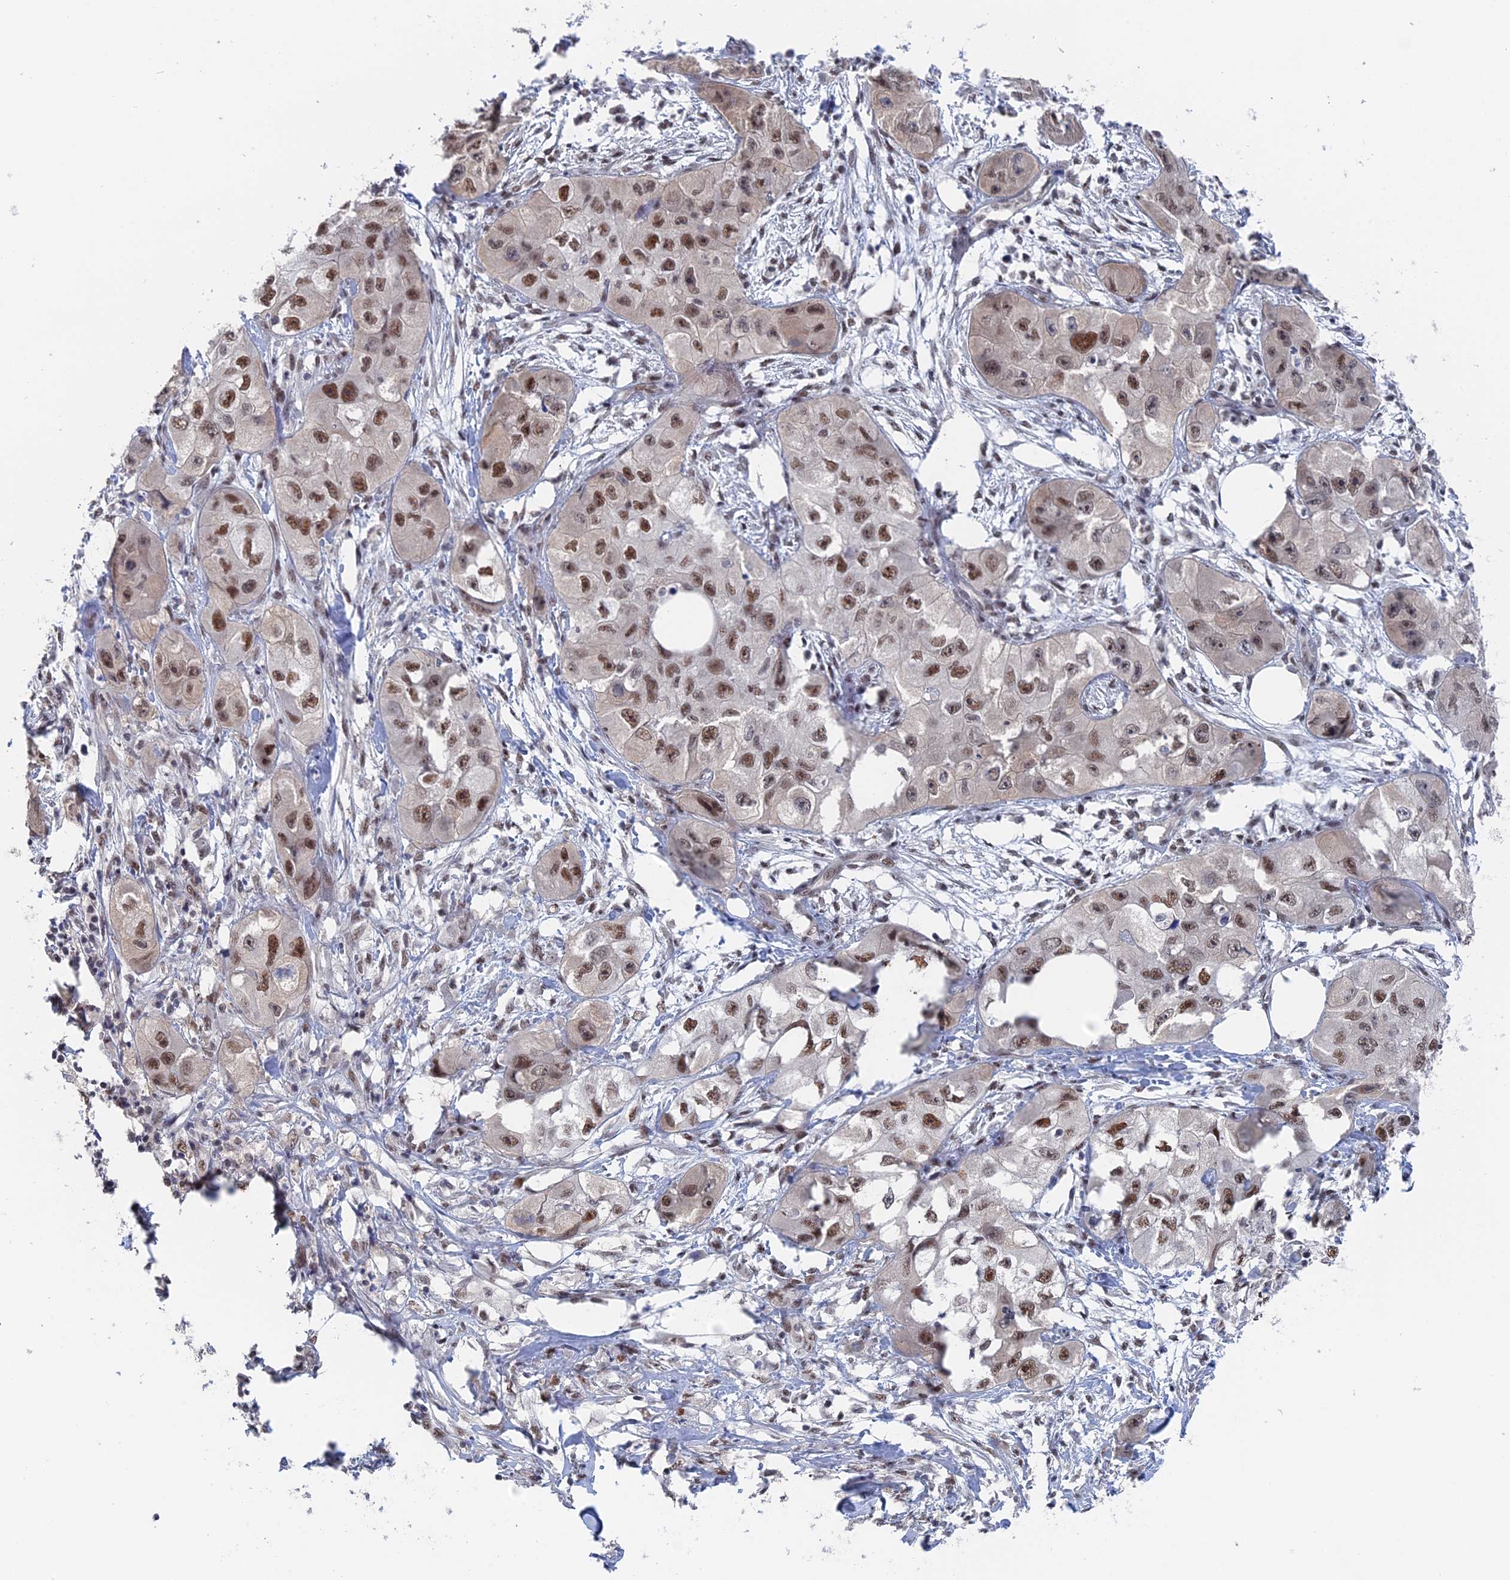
{"staining": {"intensity": "moderate", "quantity": ">75%", "location": "nuclear"}, "tissue": "skin cancer", "cell_type": "Tumor cells", "image_type": "cancer", "snomed": [{"axis": "morphology", "description": "Squamous cell carcinoma, NOS"}, {"axis": "topography", "description": "Skin"}, {"axis": "topography", "description": "Subcutis"}], "caption": "A high-resolution histopathology image shows IHC staining of skin cancer (squamous cell carcinoma), which displays moderate nuclear expression in about >75% of tumor cells.", "gene": "TSSC4", "patient": {"sex": "male", "age": 73}}